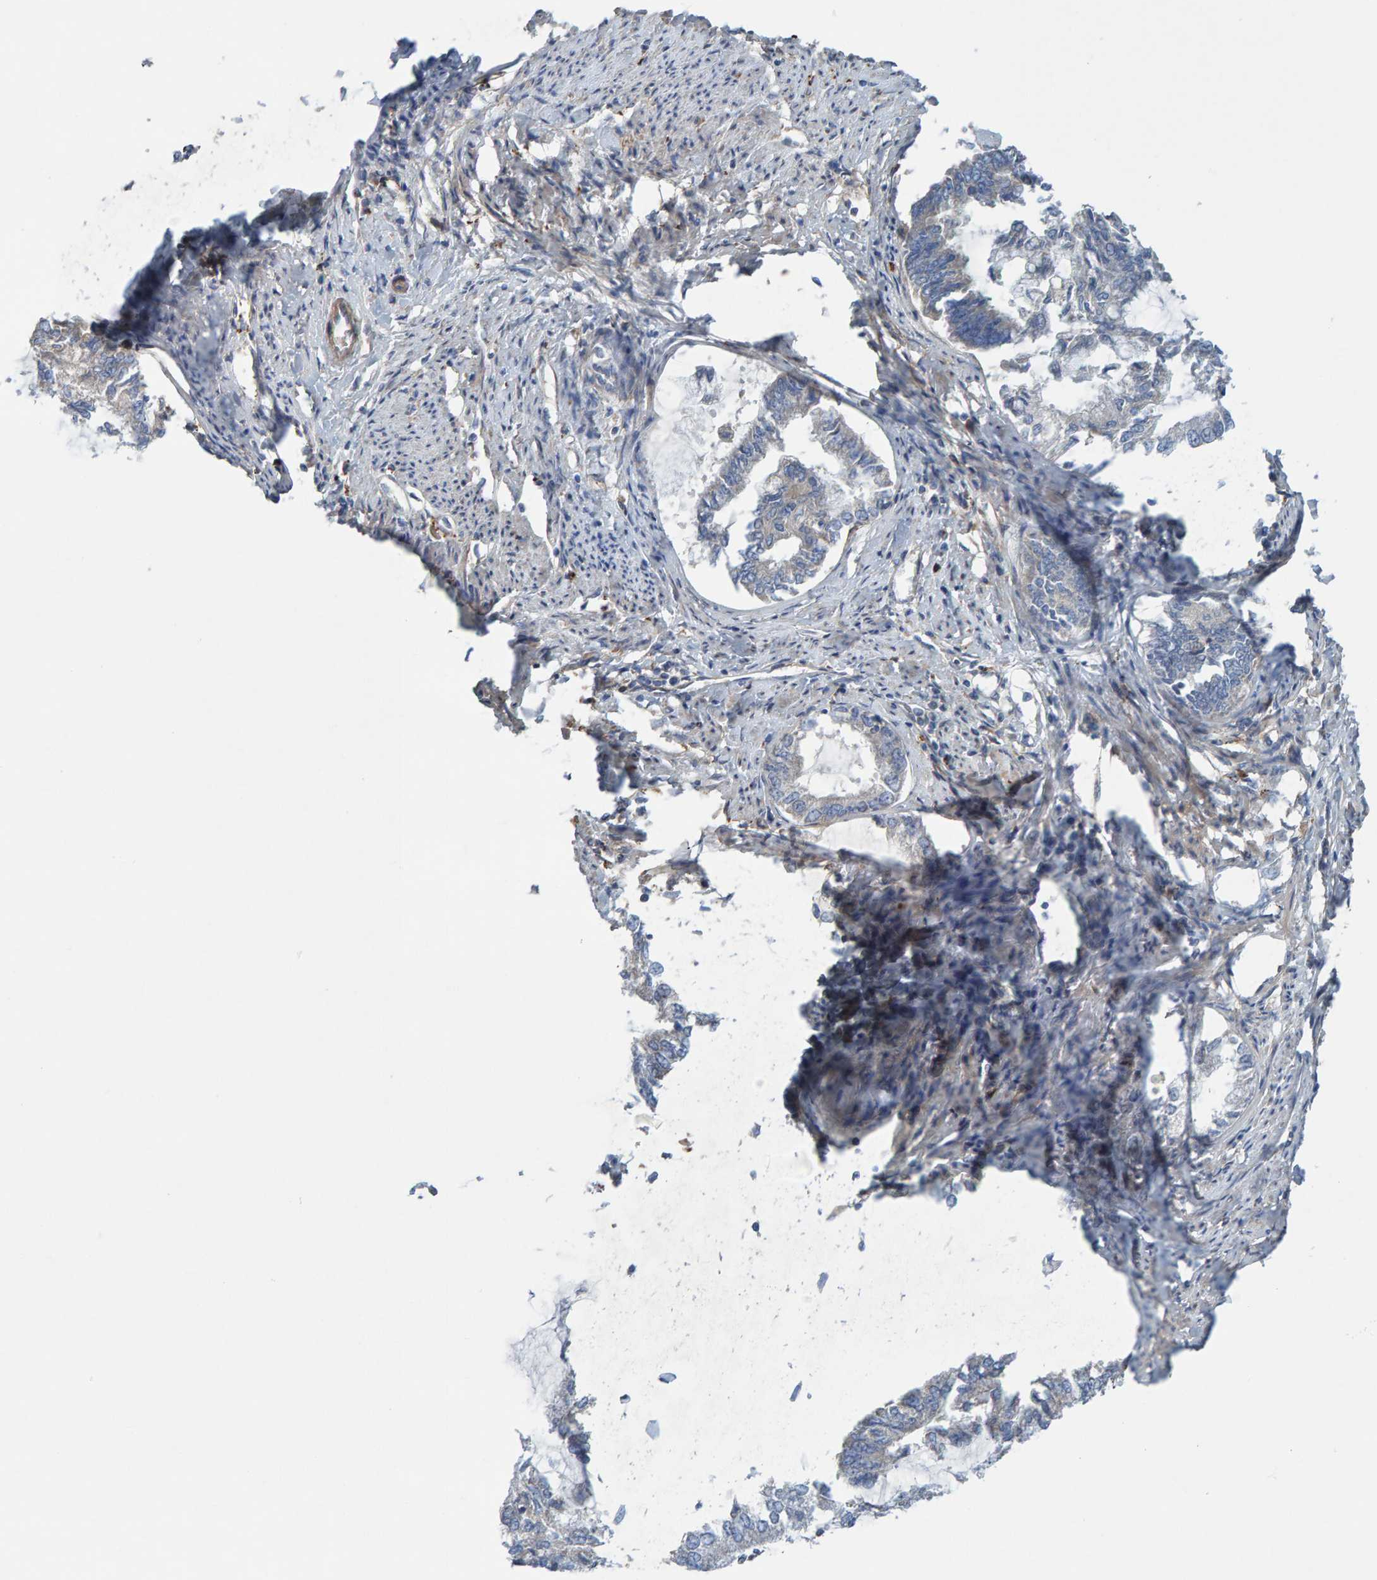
{"staining": {"intensity": "negative", "quantity": "none", "location": "none"}, "tissue": "endometrial cancer", "cell_type": "Tumor cells", "image_type": "cancer", "snomed": [{"axis": "morphology", "description": "Adenocarcinoma, NOS"}, {"axis": "topography", "description": "Endometrium"}], "caption": "Tumor cells show no significant protein staining in endometrial cancer.", "gene": "CDK5RAP3", "patient": {"sex": "female", "age": 86}}